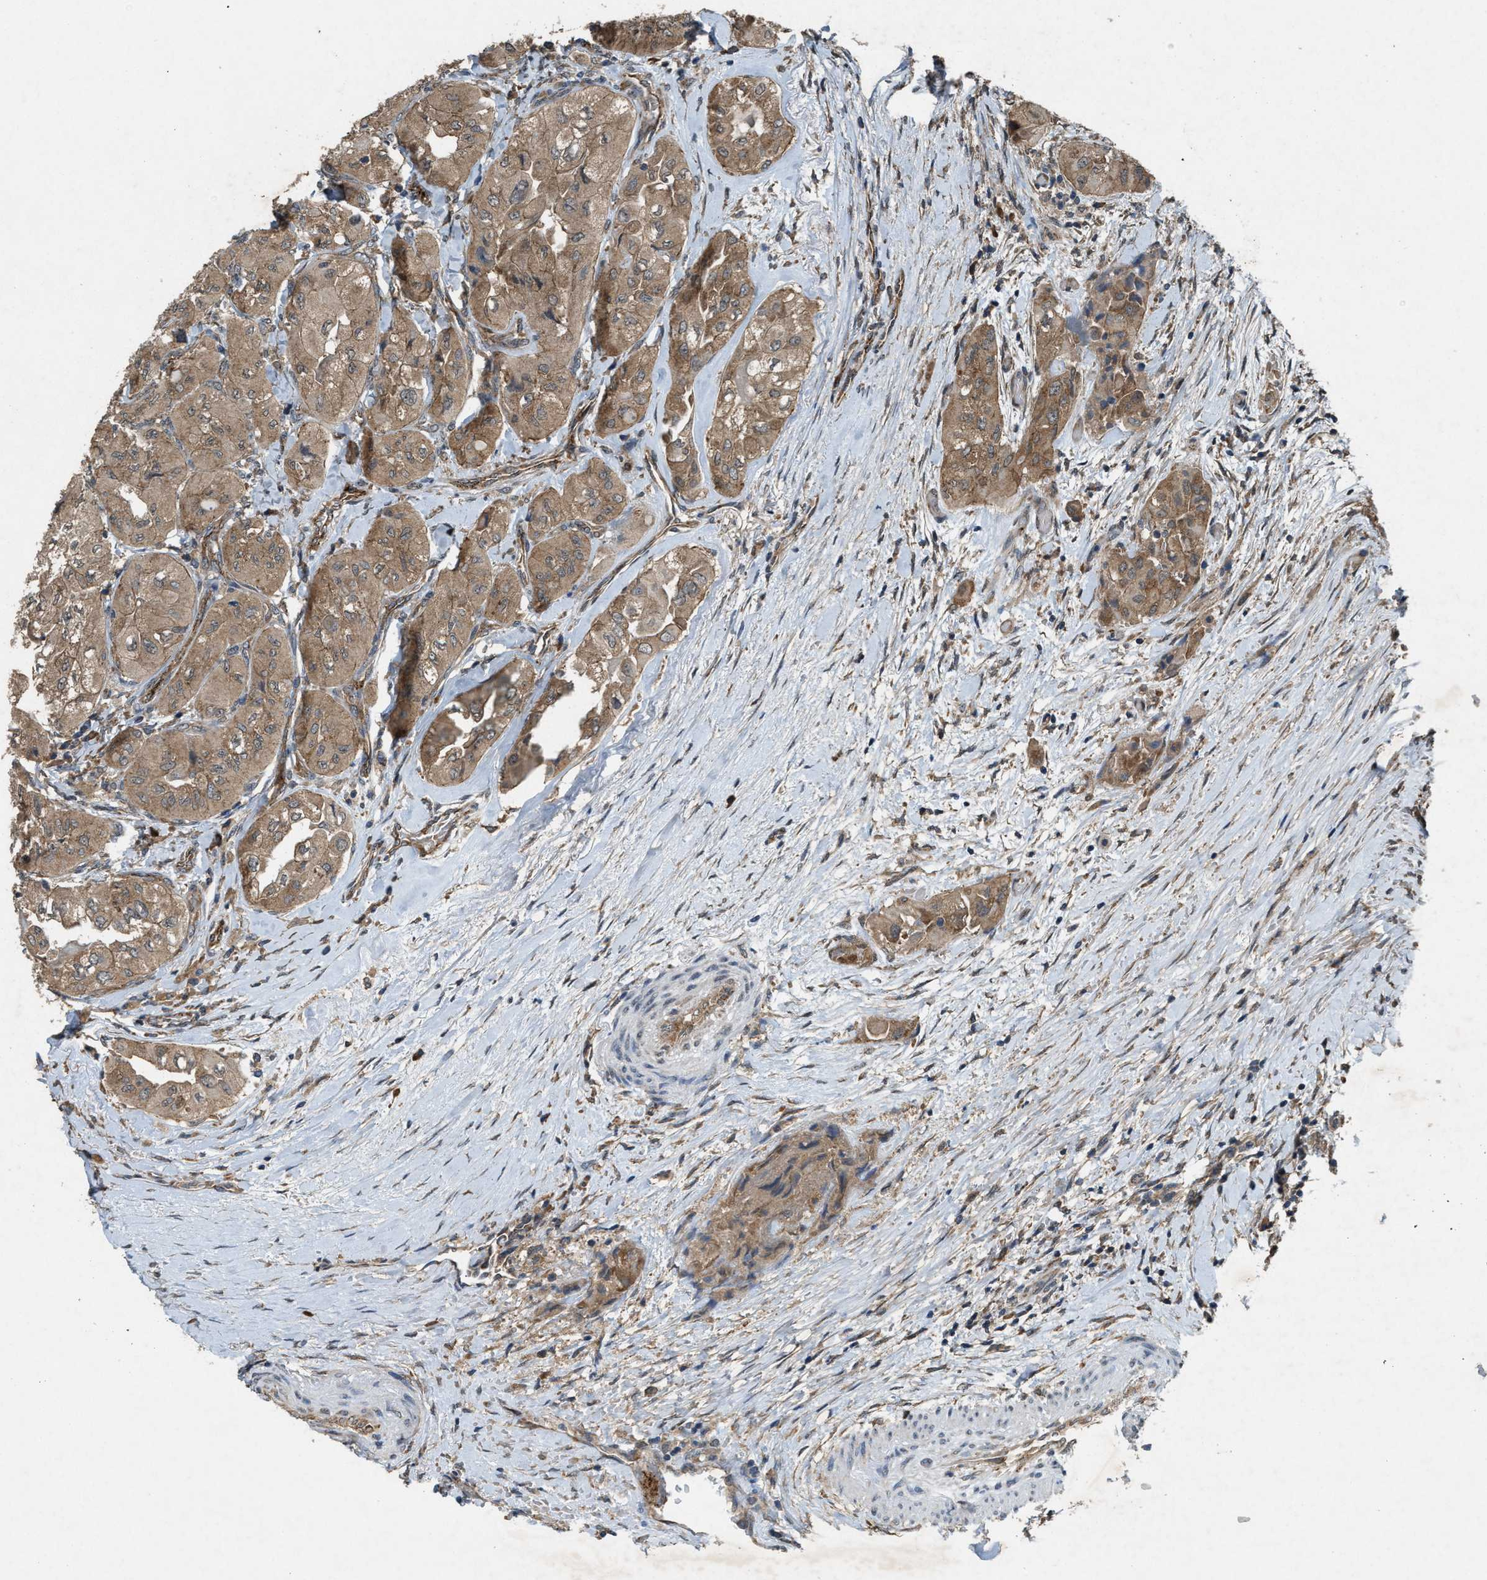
{"staining": {"intensity": "moderate", "quantity": ">75%", "location": "cytoplasmic/membranous"}, "tissue": "thyroid cancer", "cell_type": "Tumor cells", "image_type": "cancer", "snomed": [{"axis": "morphology", "description": "Papillary adenocarcinoma, NOS"}, {"axis": "topography", "description": "Thyroid gland"}], "caption": "A photomicrograph of human thyroid papillary adenocarcinoma stained for a protein exhibits moderate cytoplasmic/membranous brown staining in tumor cells.", "gene": "ARHGEF5", "patient": {"sex": "female", "age": 59}}